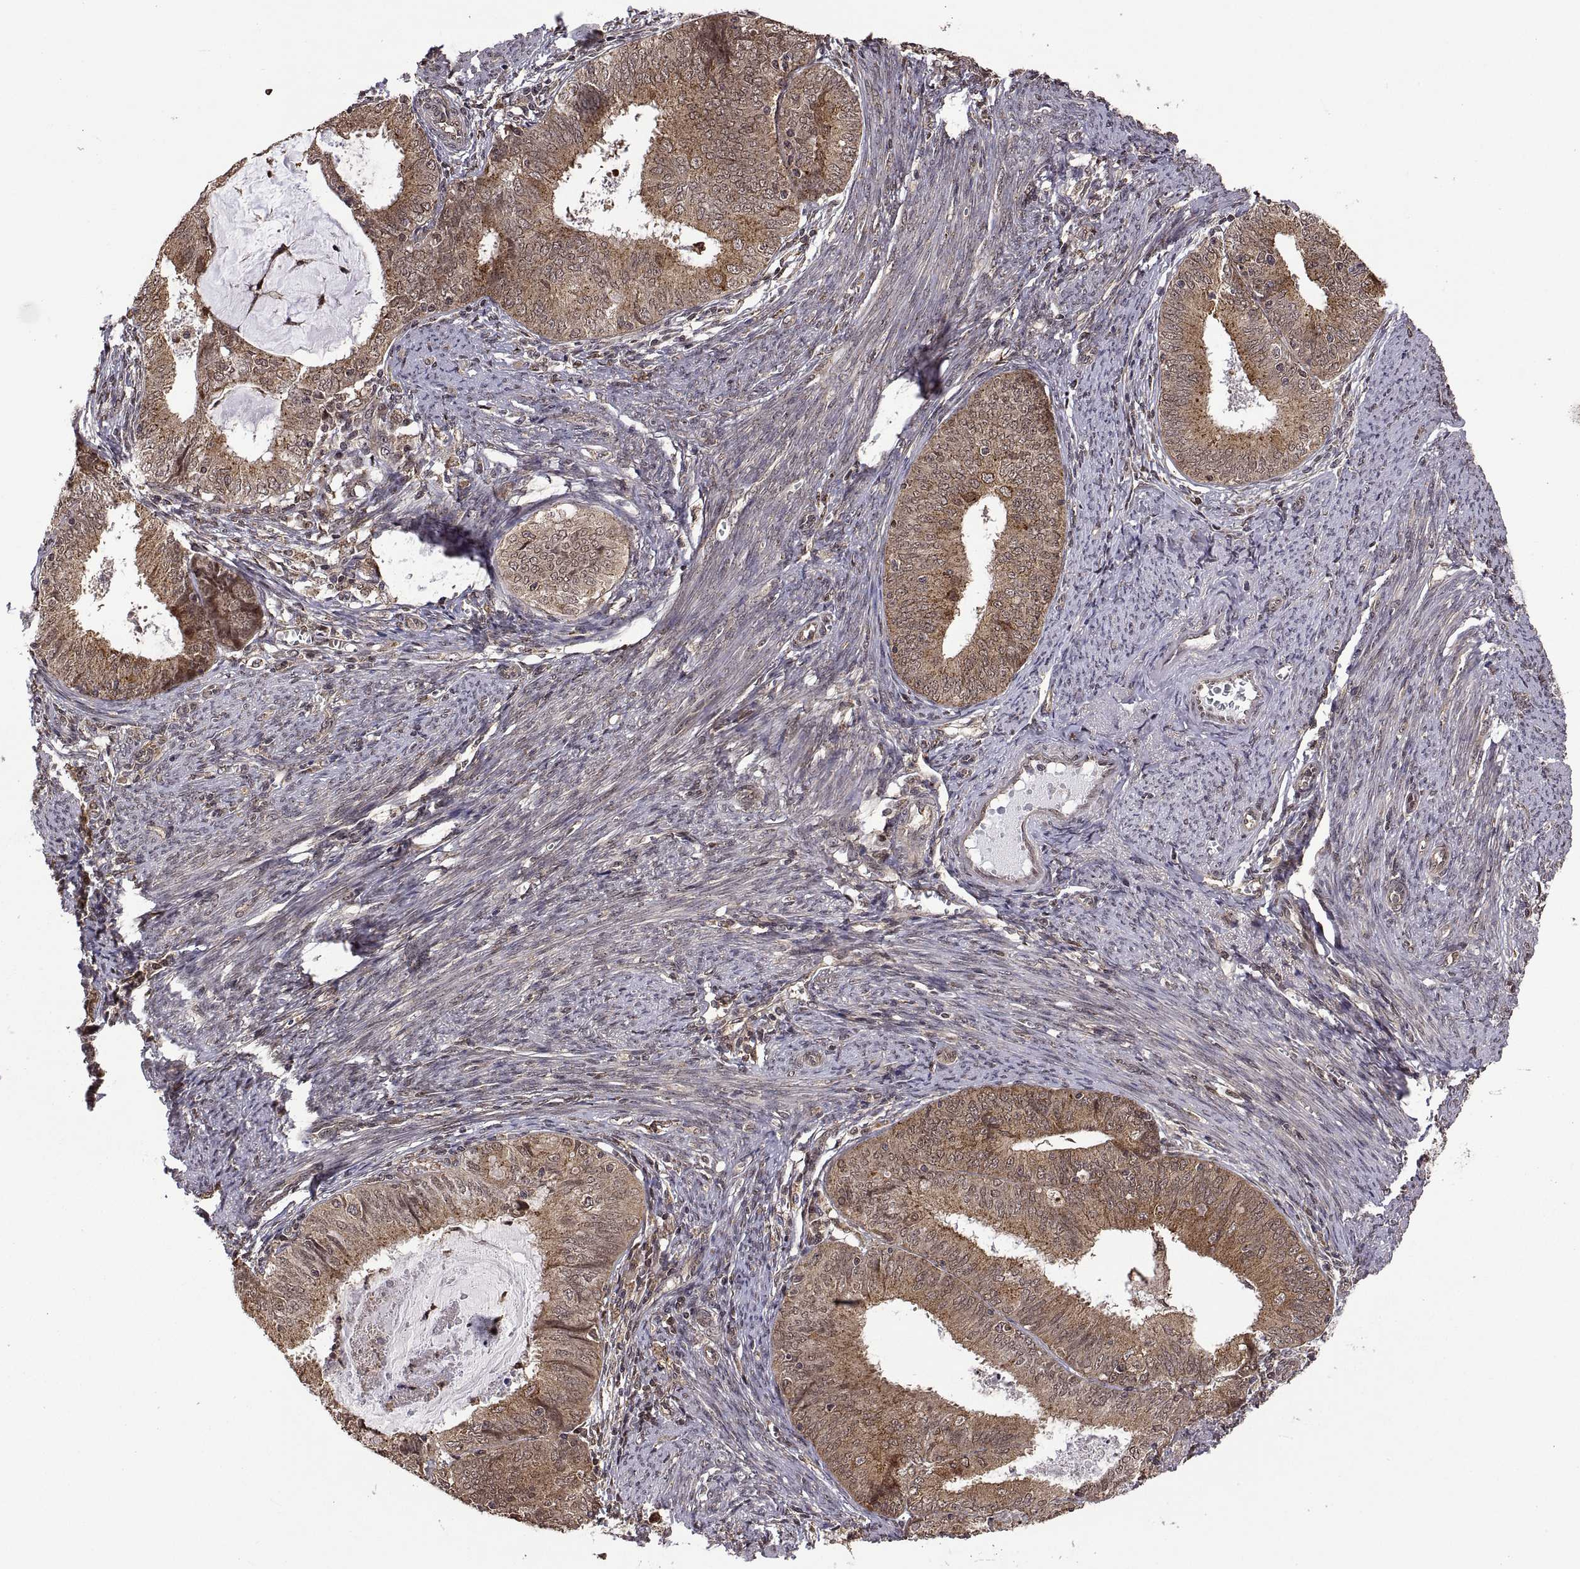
{"staining": {"intensity": "weak", "quantity": ">75%", "location": "cytoplasmic/membranous"}, "tissue": "endometrial cancer", "cell_type": "Tumor cells", "image_type": "cancer", "snomed": [{"axis": "morphology", "description": "Adenocarcinoma, NOS"}, {"axis": "topography", "description": "Endometrium"}], "caption": "This photomicrograph demonstrates endometrial adenocarcinoma stained with immunohistochemistry to label a protein in brown. The cytoplasmic/membranous of tumor cells show weak positivity for the protein. Nuclei are counter-stained blue.", "gene": "ZNRF2", "patient": {"sex": "female", "age": 57}}